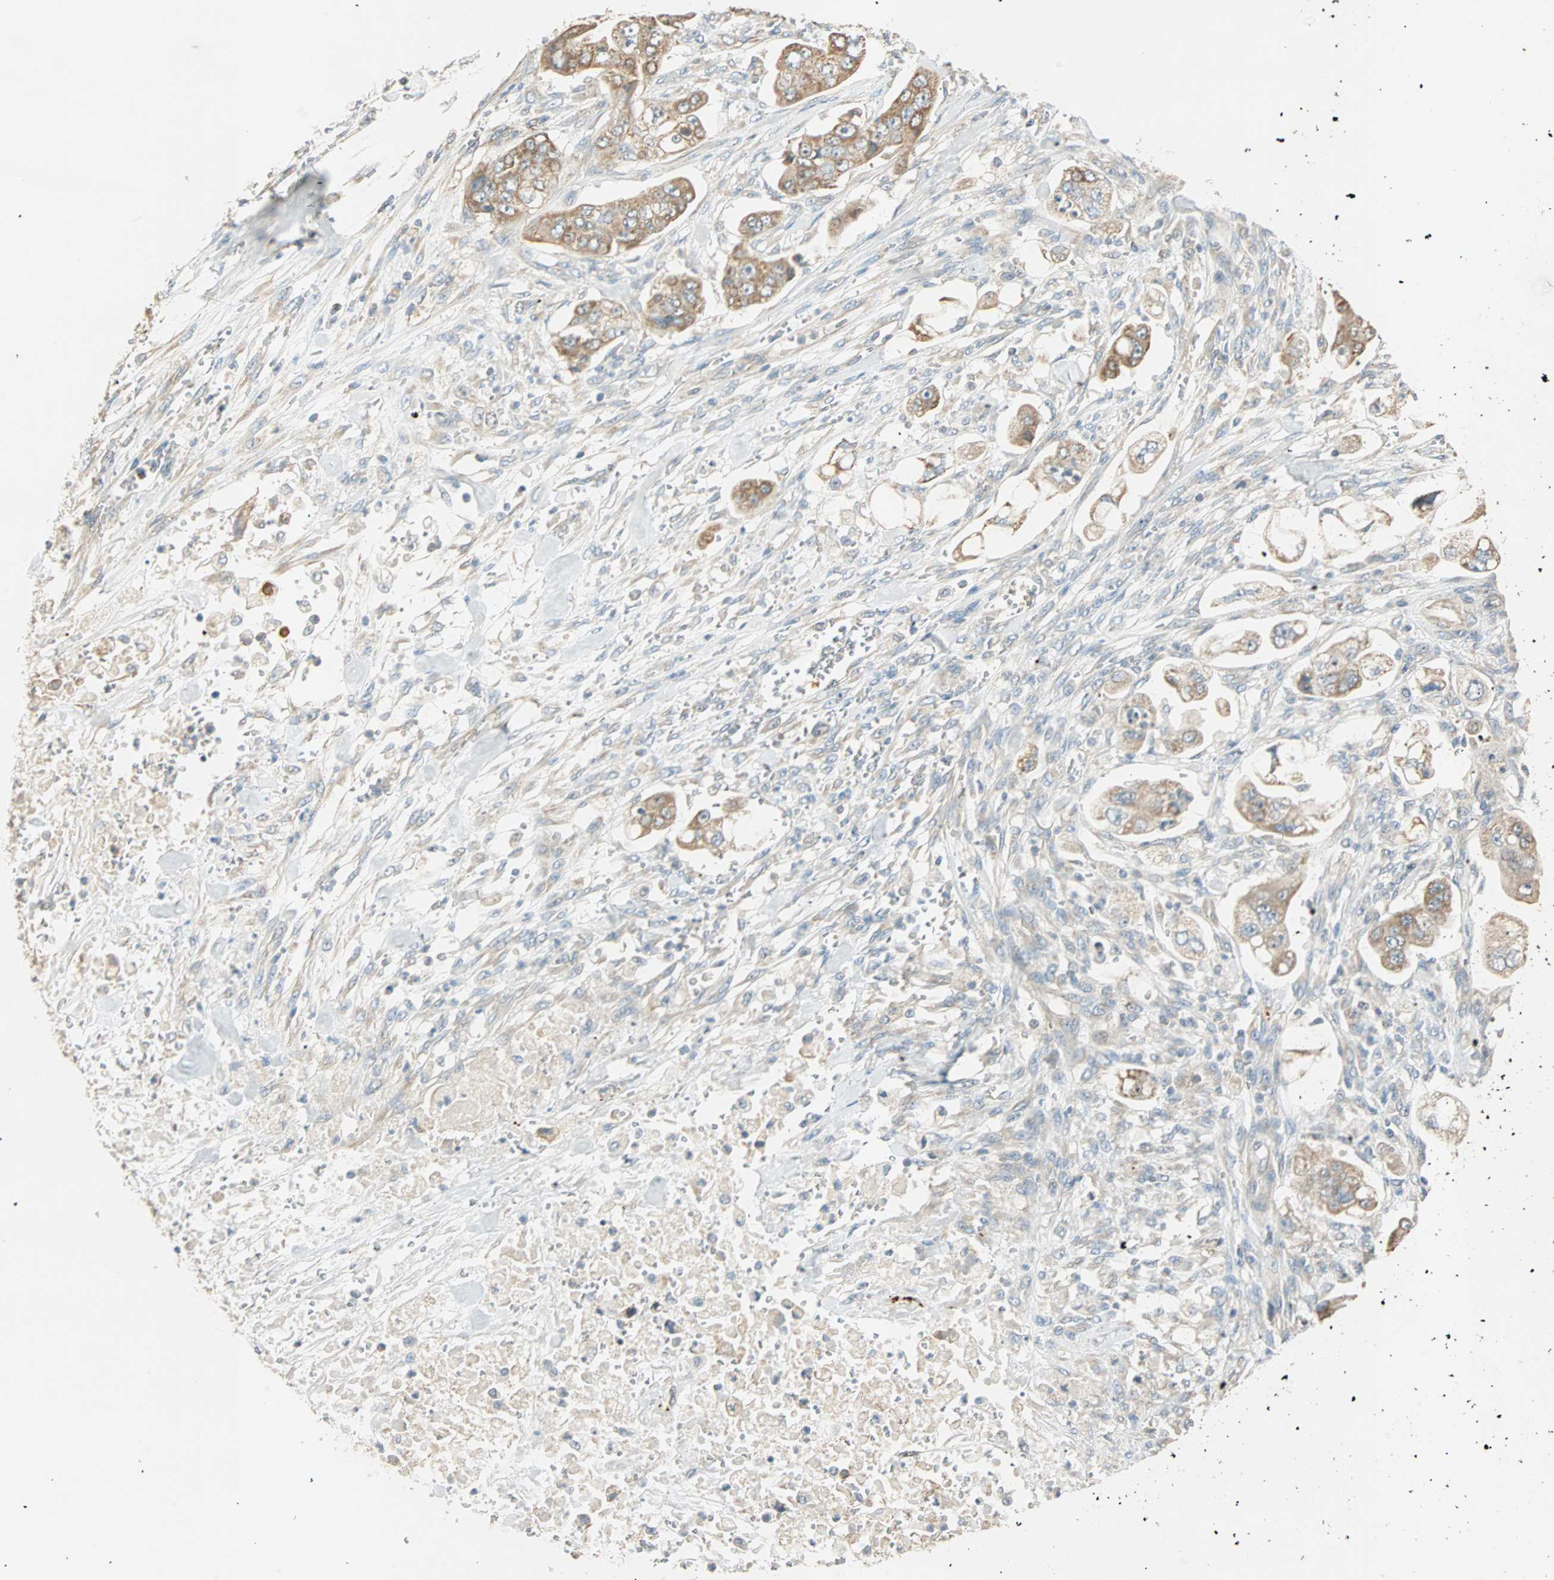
{"staining": {"intensity": "moderate", "quantity": ">75%", "location": "cytoplasmic/membranous"}, "tissue": "stomach cancer", "cell_type": "Tumor cells", "image_type": "cancer", "snomed": [{"axis": "morphology", "description": "Adenocarcinoma, NOS"}, {"axis": "topography", "description": "Stomach"}], "caption": "Stomach cancer stained for a protein displays moderate cytoplasmic/membranous positivity in tumor cells.", "gene": "RAD18", "patient": {"sex": "male", "age": 62}}